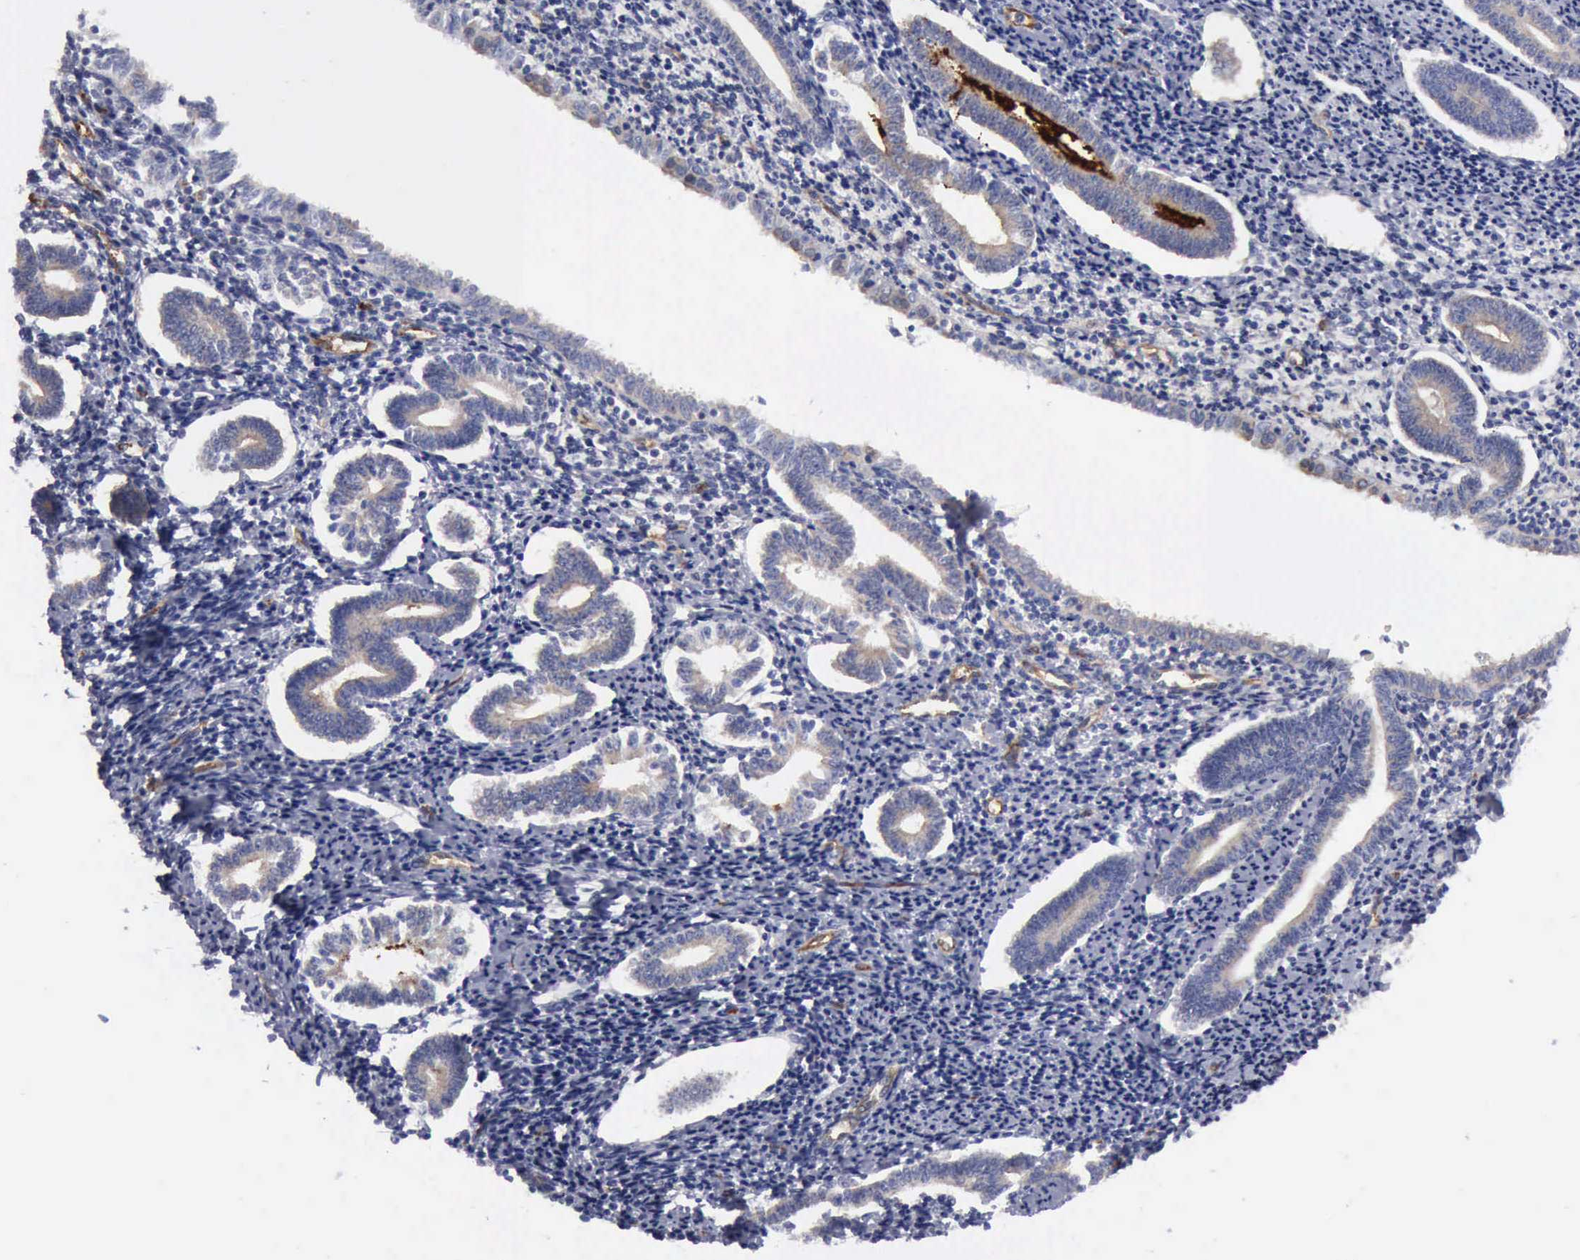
{"staining": {"intensity": "weak", "quantity": "<25%", "location": "cytoplasmic/membranous"}, "tissue": "endometrium", "cell_type": "Cells in endometrial stroma", "image_type": "normal", "snomed": [{"axis": "morphology", "description": "Normal tissue, NOS"}, {"axis": "topography", "description": "Endometrium"}], "caption": "High magnification brightfield microscopy of benign endometrium stained with DAB (brown) and counterstained with hematoxylin (blue): cells in endometrial stroma show no significant expression.", "gene": "RDX", "patient": {"sex": "female", "age": 52}}